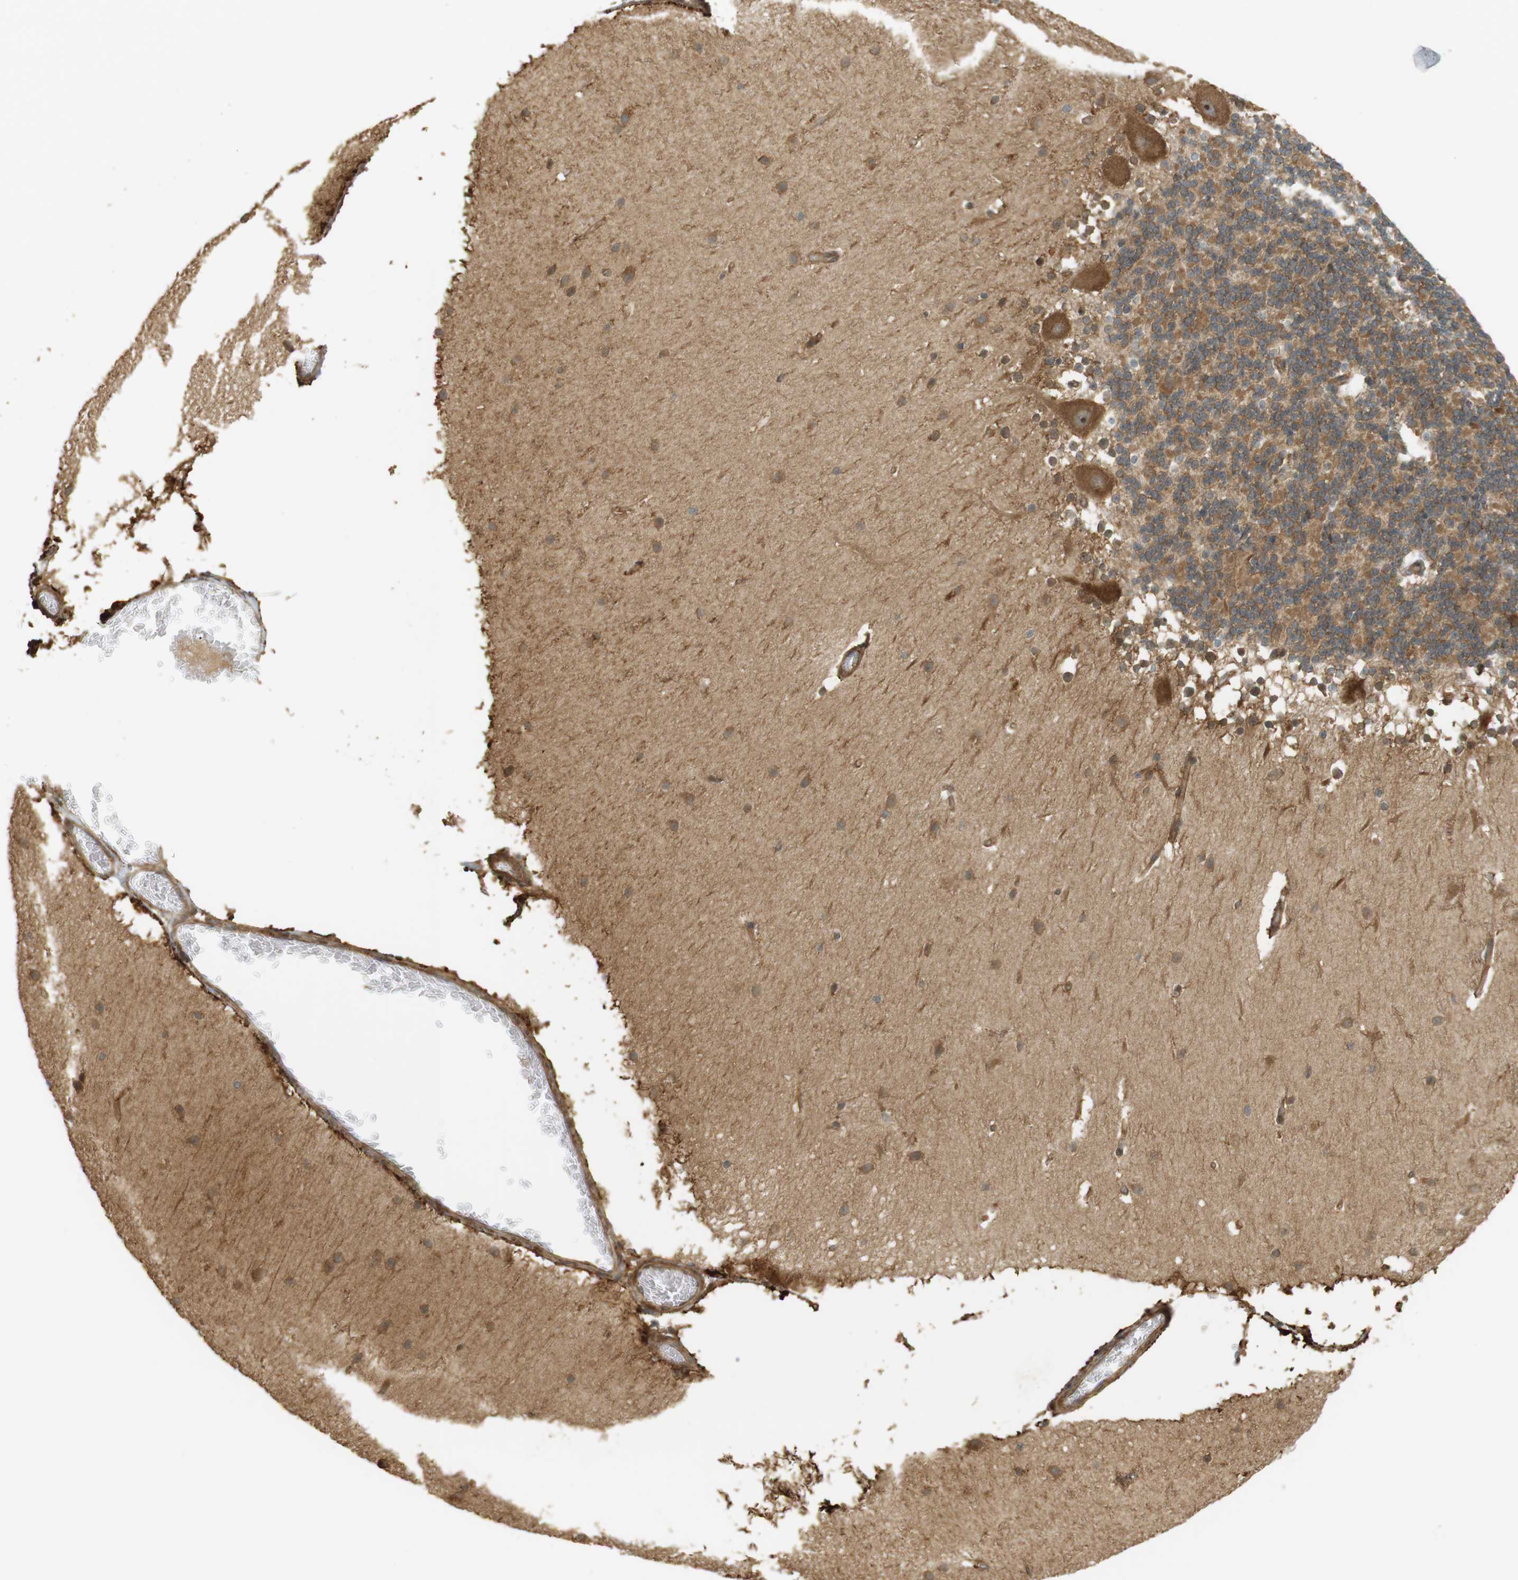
{"staining": {"intensity": "moderate", "quantity": ">75%", "location": "cytoplasmic/membranous"}, "tissue": "cerebellum", "cell_type": "Cells in granular layer", "image_type": "normal", "snomed": [{"axis": "morphology", "description": "Normal tissue, NOS"}, {"axis": "topography", "description": "Cerebellum"}], "caption": "Immunohistochemistry image of benign cerebellum: cerebellum stained using immunohistochemistry demonstrates medium levels of moderate protein expression localized specifically in the cytoplasmic/membranous of cells in granular layer, appearing as a cytoplasmic/membranous brown color.", "gene": "PA2G4", "patient": {"sex": "female", "age": 19}}